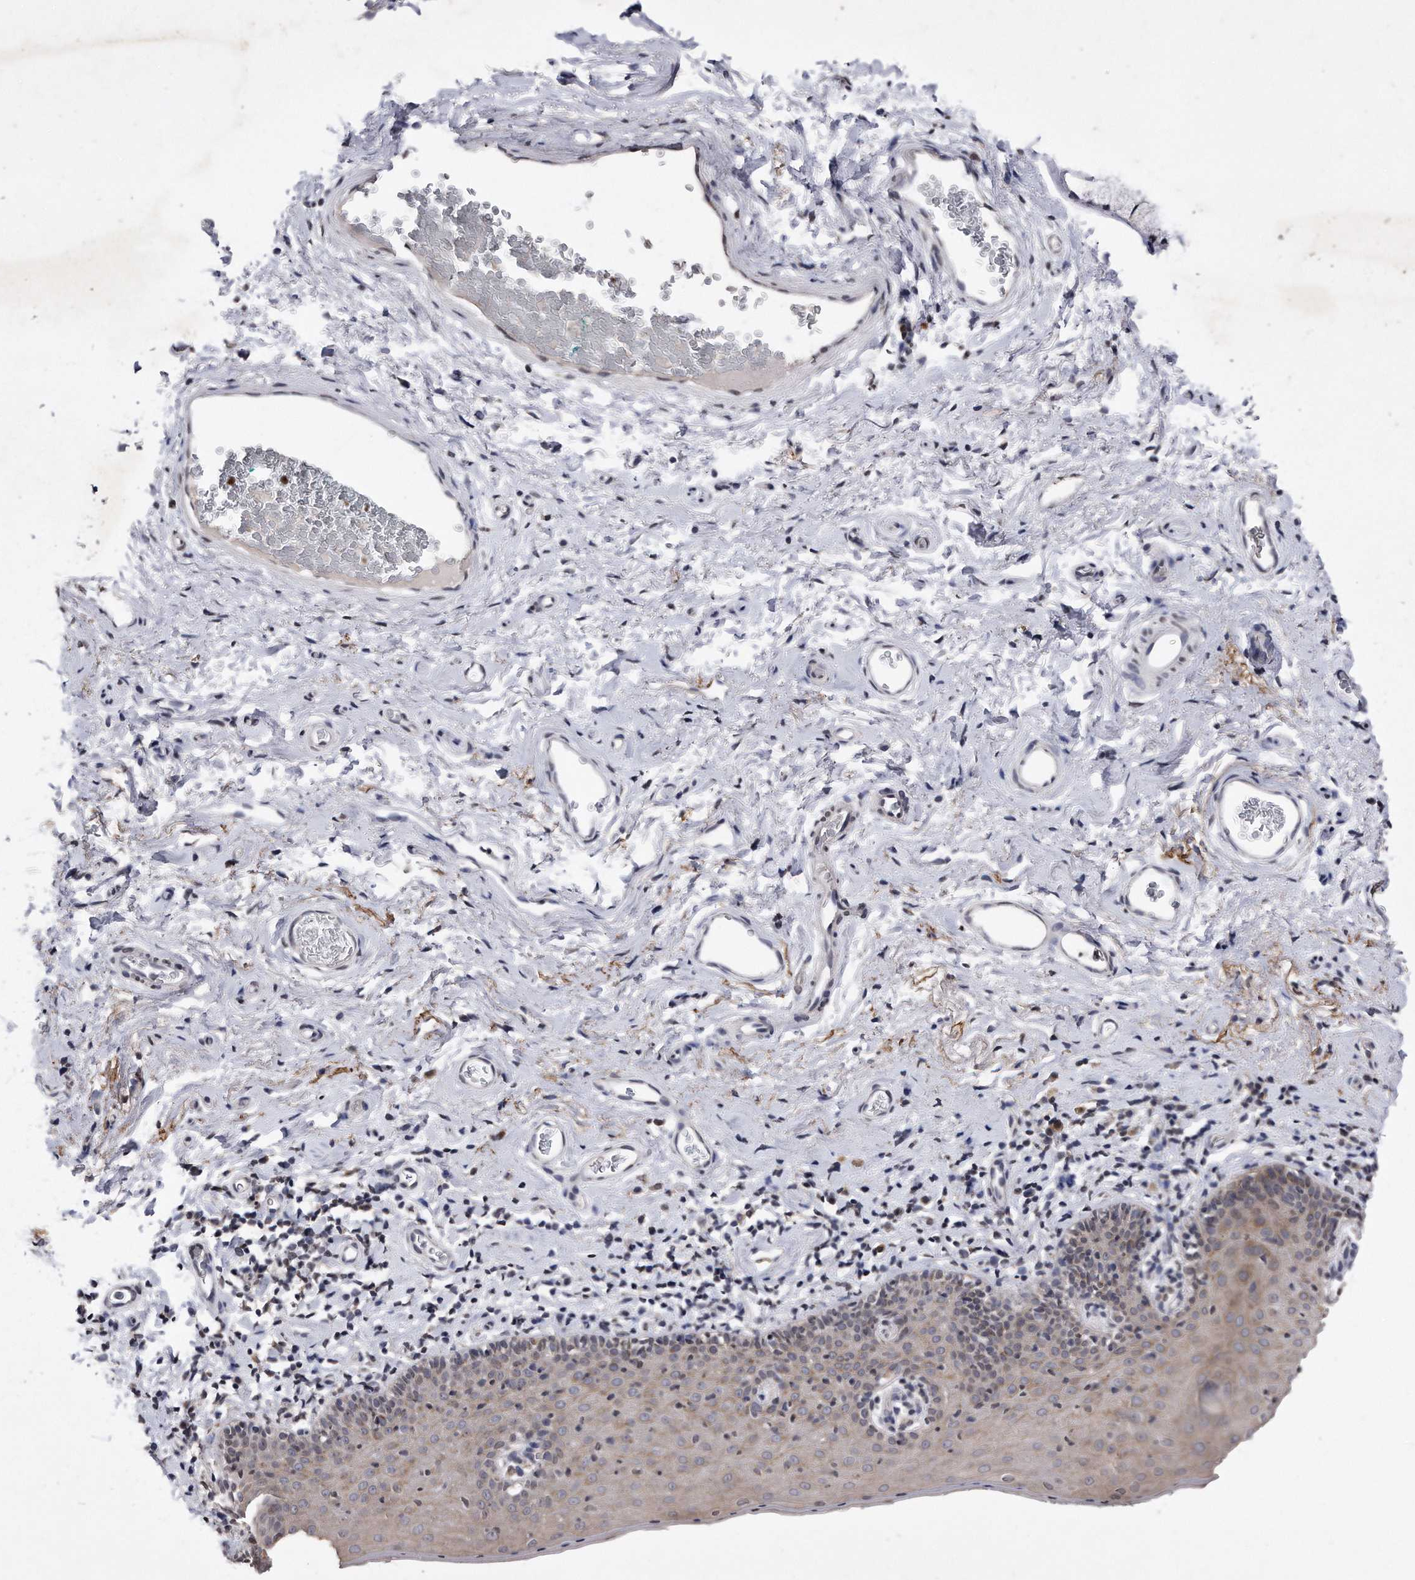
{"staining": {"intensity": "weak", "quantity": ">75%", "location": "cytoplasmic/membranous"}, "tissue": "skin", "cell_type": "Epidermal cells", "image_type": "normal", "snomed": [{"axis": "morphology", "description": "Normal tissue, NOS"}, {"axis": "topography", "description": "Vulva"}], "caption": "A high-resolution photomicrograph shows immunohistochemistry (IHC) staining of unremarkable skin, which exhibits weak cytoplasmic/membranous positivity in about >75% of epidermal cells.", "gene": "DAB1", "patient": {"sex": "female", "age": 66}}